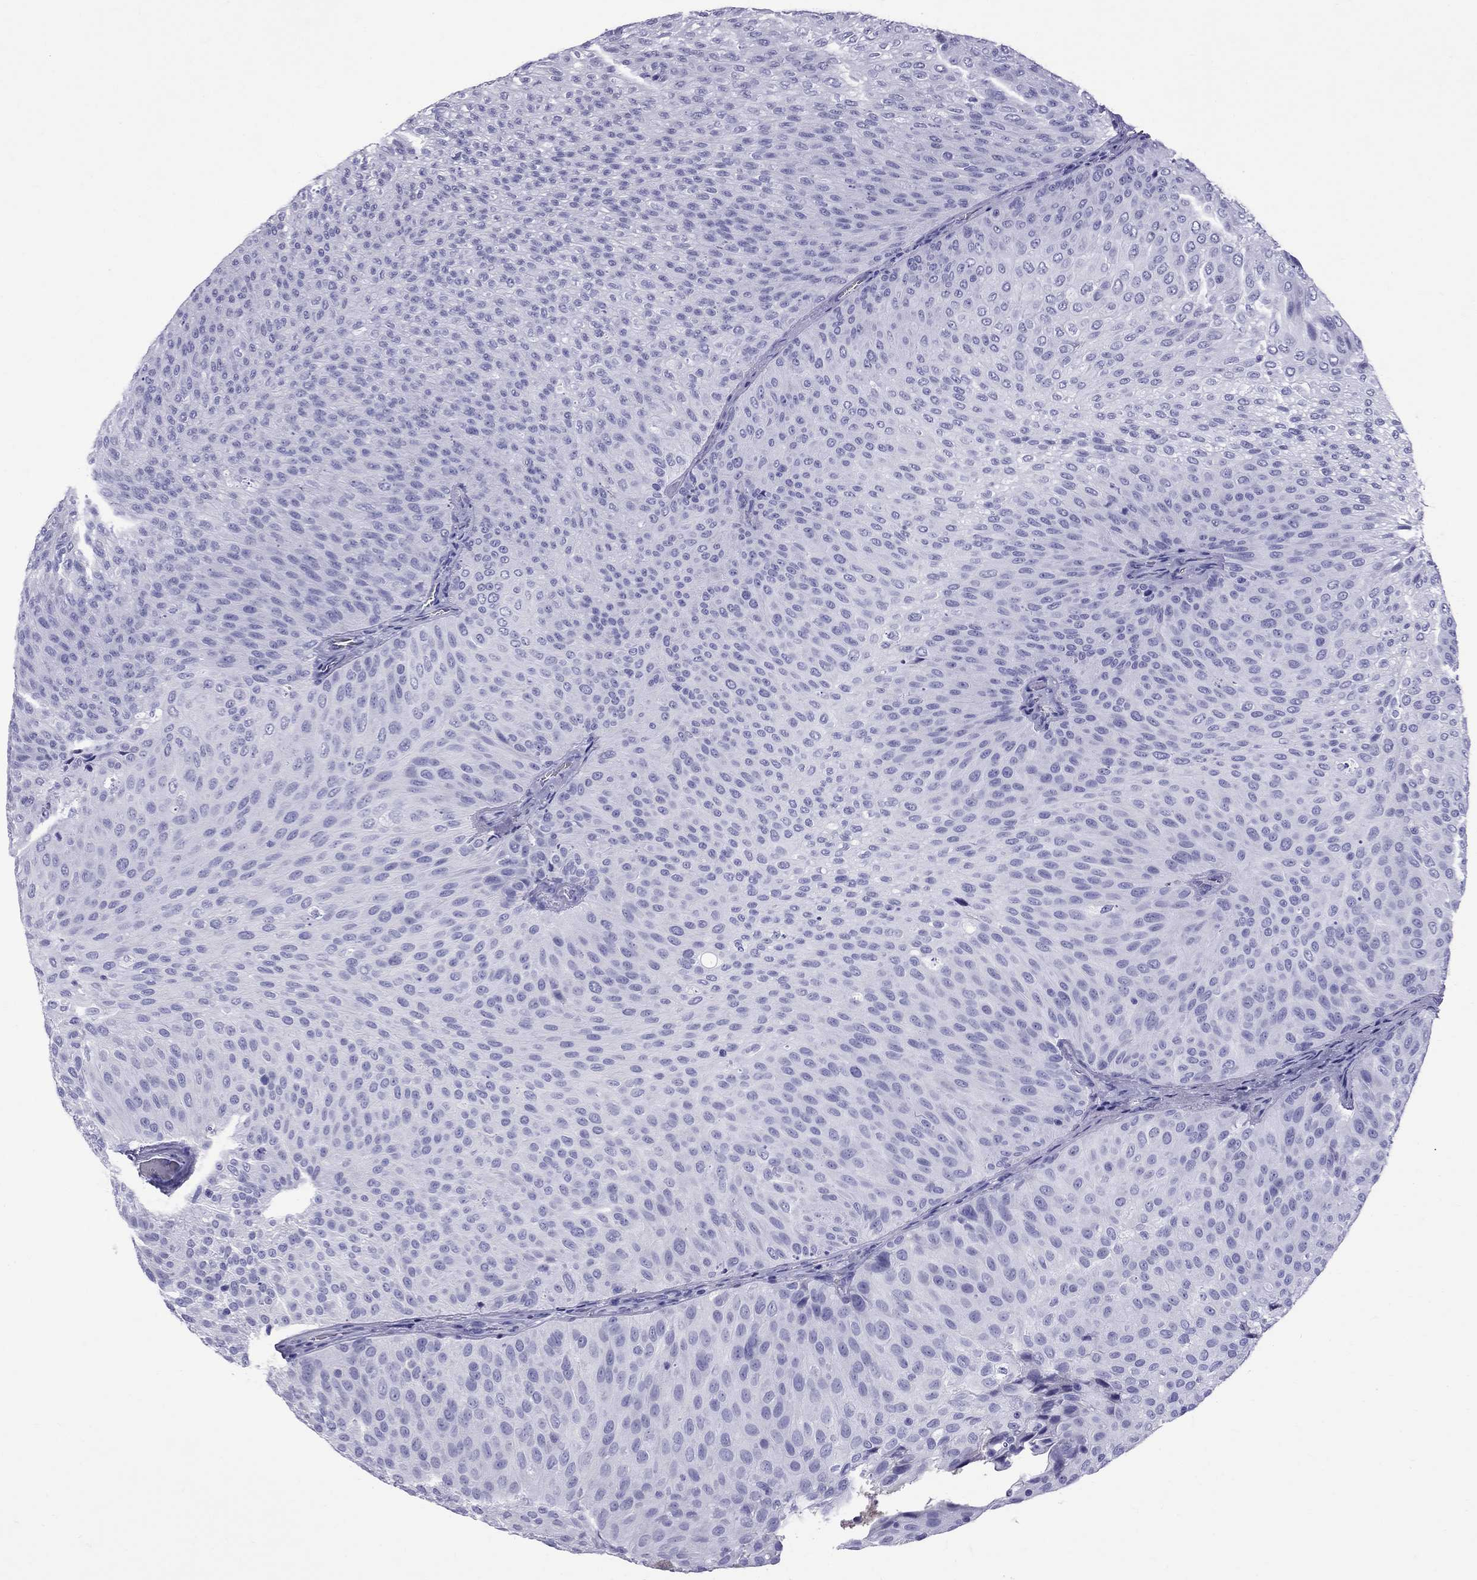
{"staining": {"intensity": "negative", "quantity": "none", "location": "none"}, "tissue": "urothelial cancer", "cell_type": "Tumor cells", "image_type": "cancer", "snomed": [{"axis": "morphology", "description": "Urothelial carcinoma, Low grade"}, {"axis": "topography", "description": "Urinary bladder"}], "caption": "The micrograph reveals no staining of tumor cells in urothelial cancer.", "gene": "SCART1", "patient": {"sex": "male", "age": 78}}